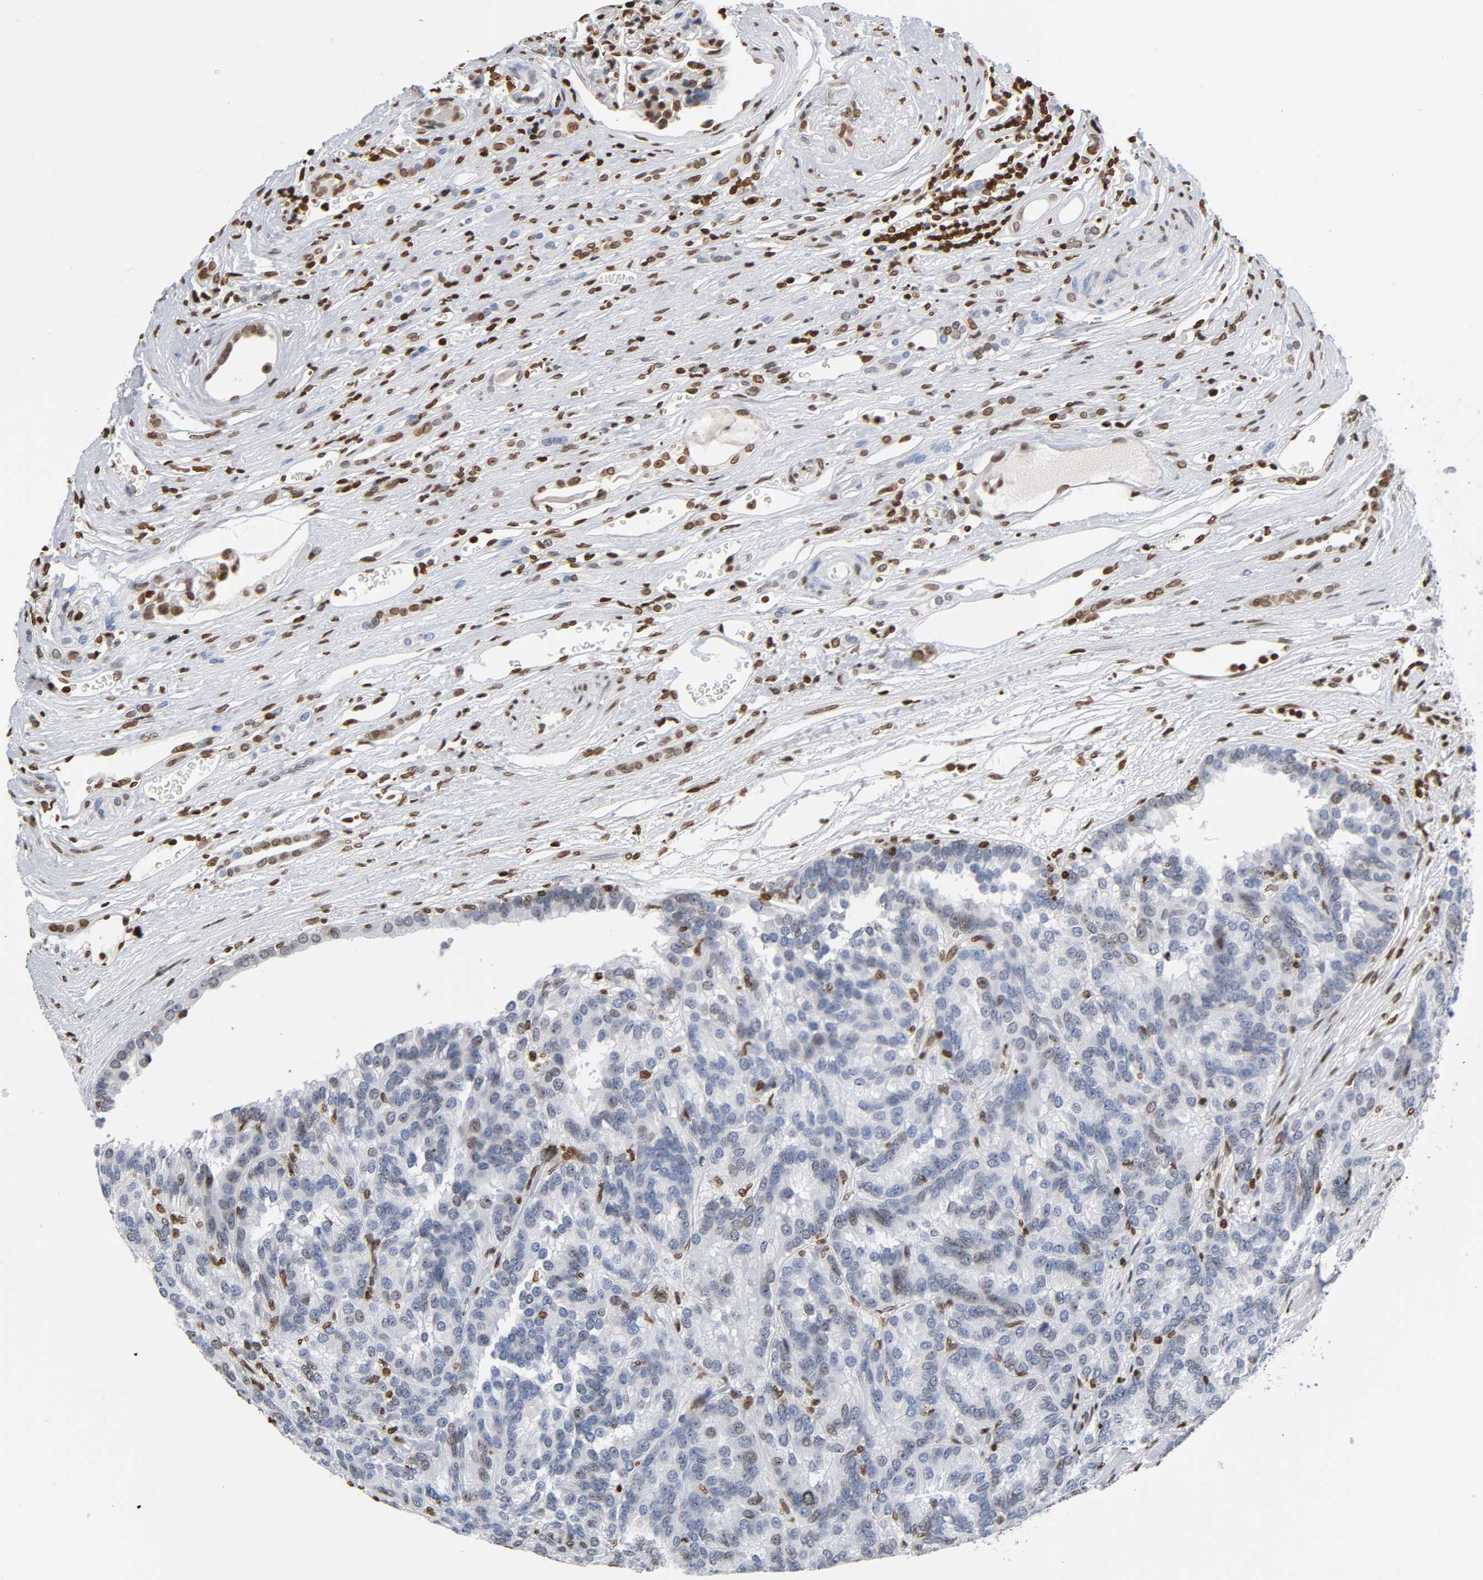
{"staining": {"intensity": "moderate", "quantity": "<25%", "location": "nuclear"}, "tissue": "renal cancer", "cell_type": "Tumor cells", "image_type": "cancer", "snomed": [{"axis": "morphology", "description": "Adenocarcinoma, NOS"}, {"axis": "topography", "description": "Kidney"}], "caption": "Moderate nuclear staining is appreciated in about <25% of tumor cells in renal cancer. Nuclei are stained in blue.", "gene": "HOXA6", "patient": {"sex": "male", "age": 46}}